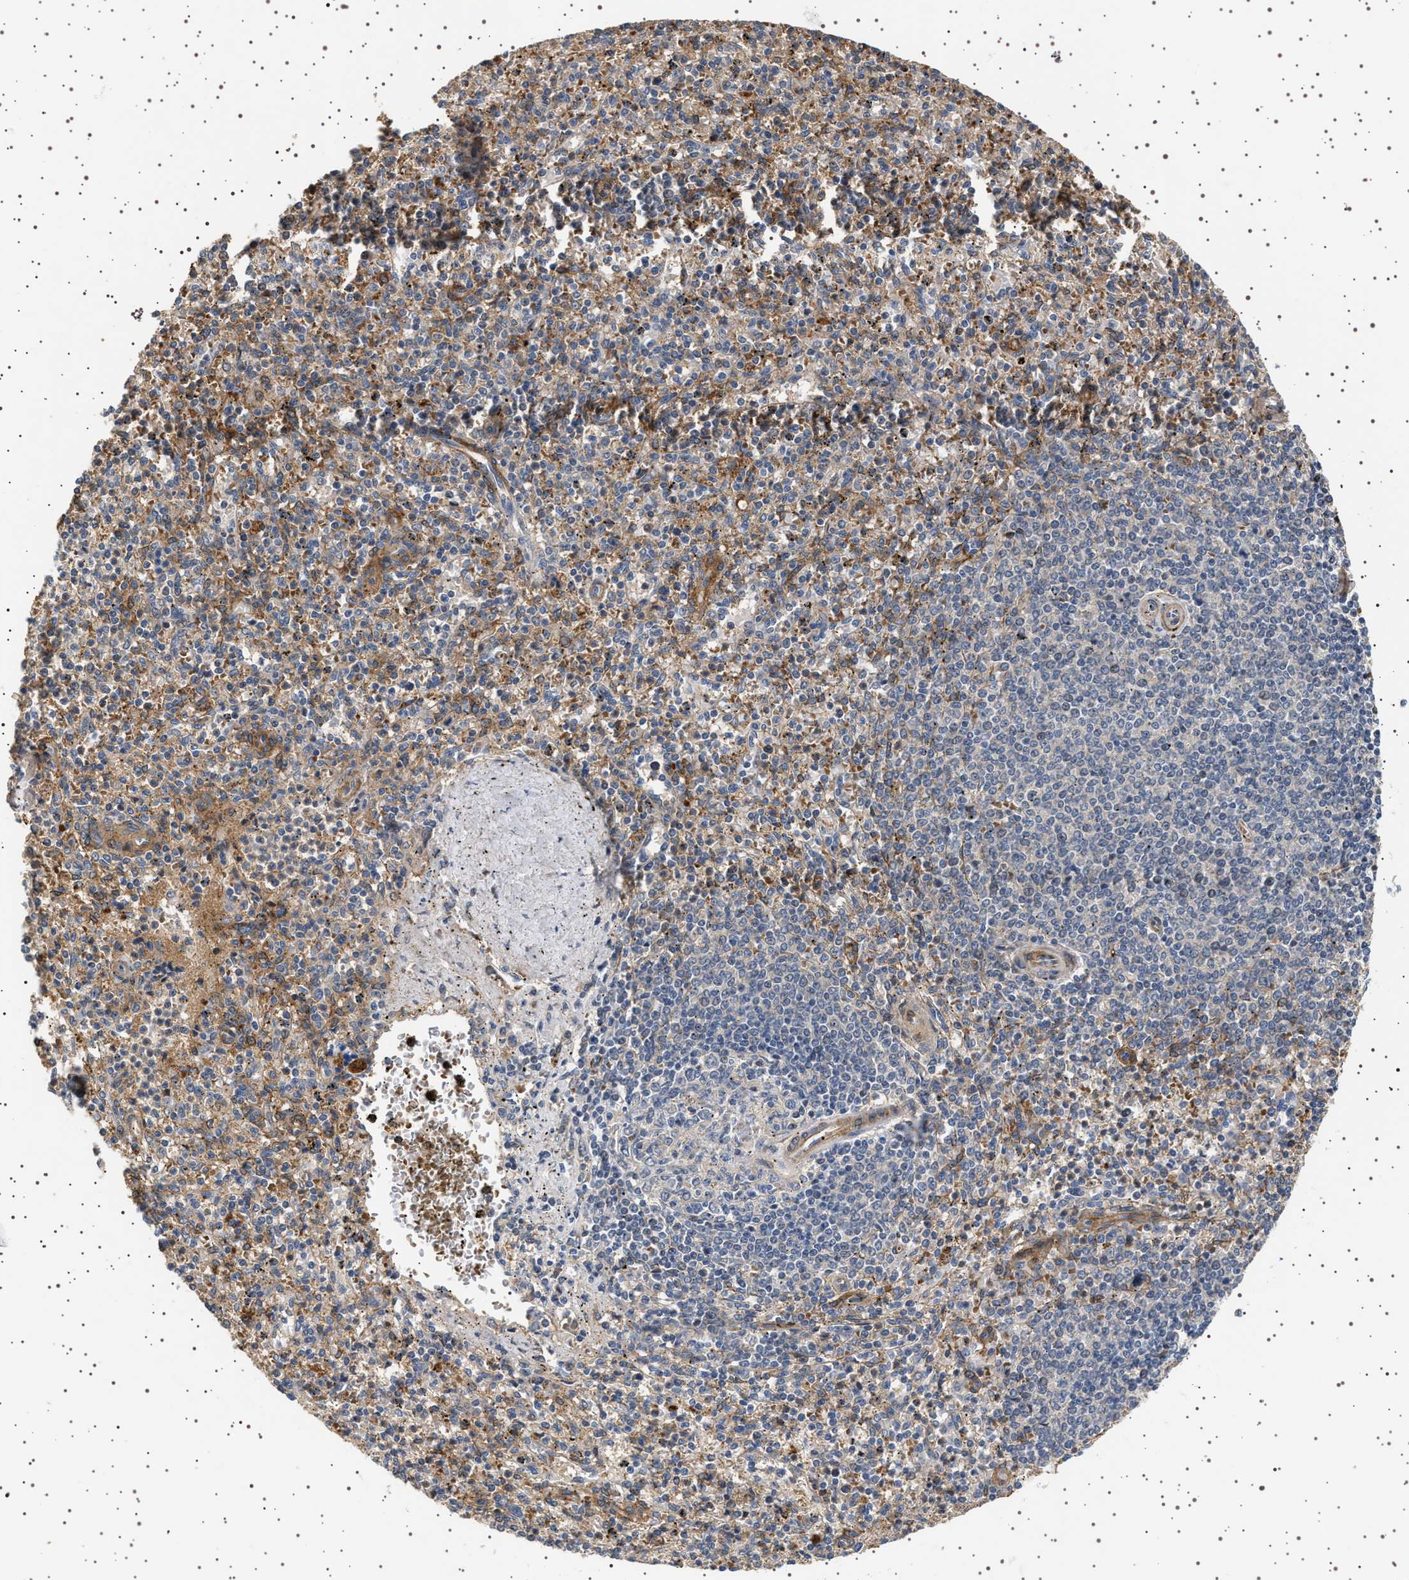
{"staining": {"intensity": "moderate", "quantity": "25%-75%", "location": "cytoplasmic/membranous"}, "tissue": "spleen", "cell_type": "Cells in red pulp", "image_type": "normal", "snomed": [{"axis": "morphology", "description": "Normal tissue, NOS"}, {"axis": "topography", "description": "Spleen"}], "caption": "Immunohistochemistry (IHC) of benign human spleen demonstrates medium levels of moderate cytoplasmic/membranous positivity in about 25%-75% of cells in red pulp.", "gene": "GUCY1B1", "patient": {"sex": "male", "age": 72}}